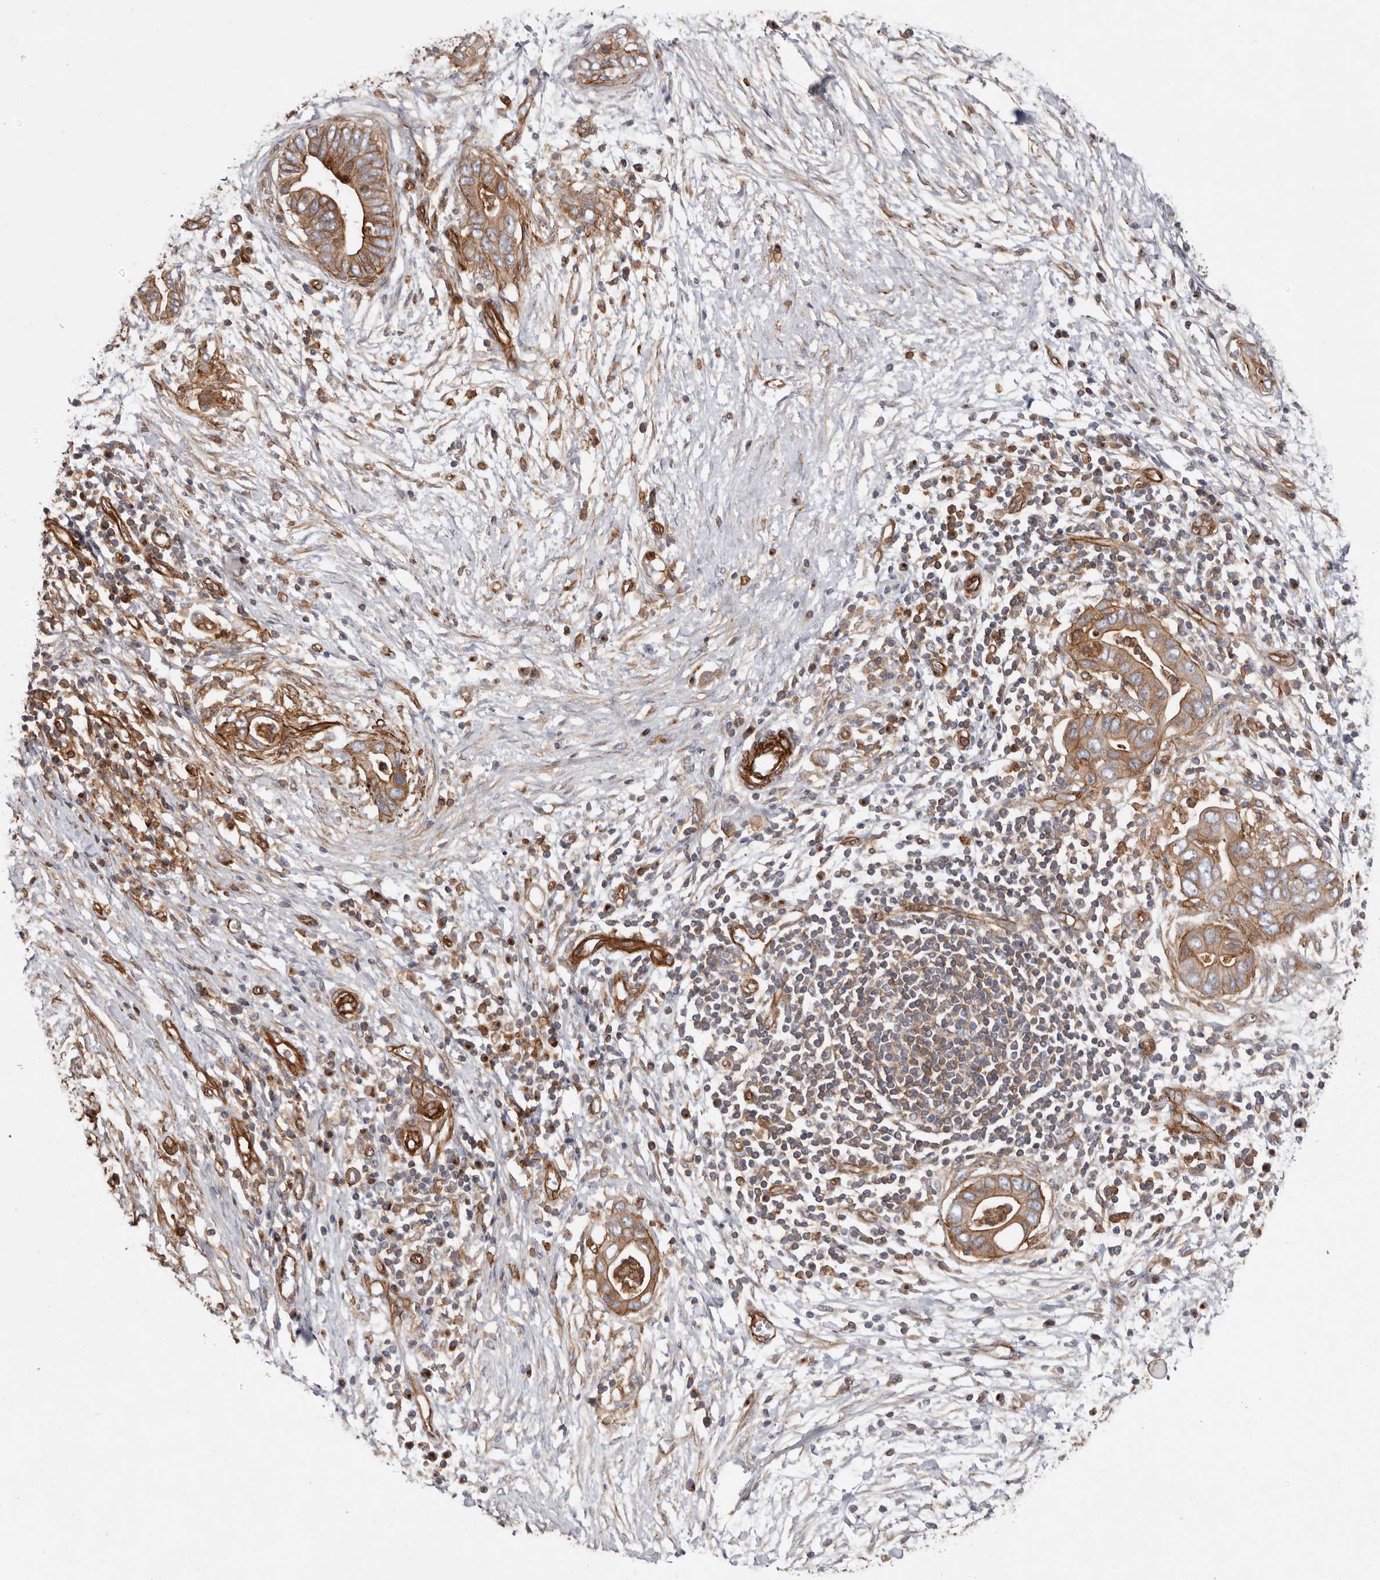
{"staining": {"intensity": "moderate", "quantity": ">75%", "location": "cytoplasmic/membranous"}, "tissue": "pancreatic cancer", "cell_type": "Tumor cells", "image_type": "cancer", "snomed": [{"axis": "morphology", "description": "Adenocarcinoma, NOS"}, {"axis": "topography", "description": "Pancreas"}], "caption": "A micrograph of human adenocarcinoma (pancreatic) stained for a protein displays moderate cytoplasmic/membranous brown staining in tumor cells.", "gene": "TMC7", "patient": {"sex": "male", "age": 75}}